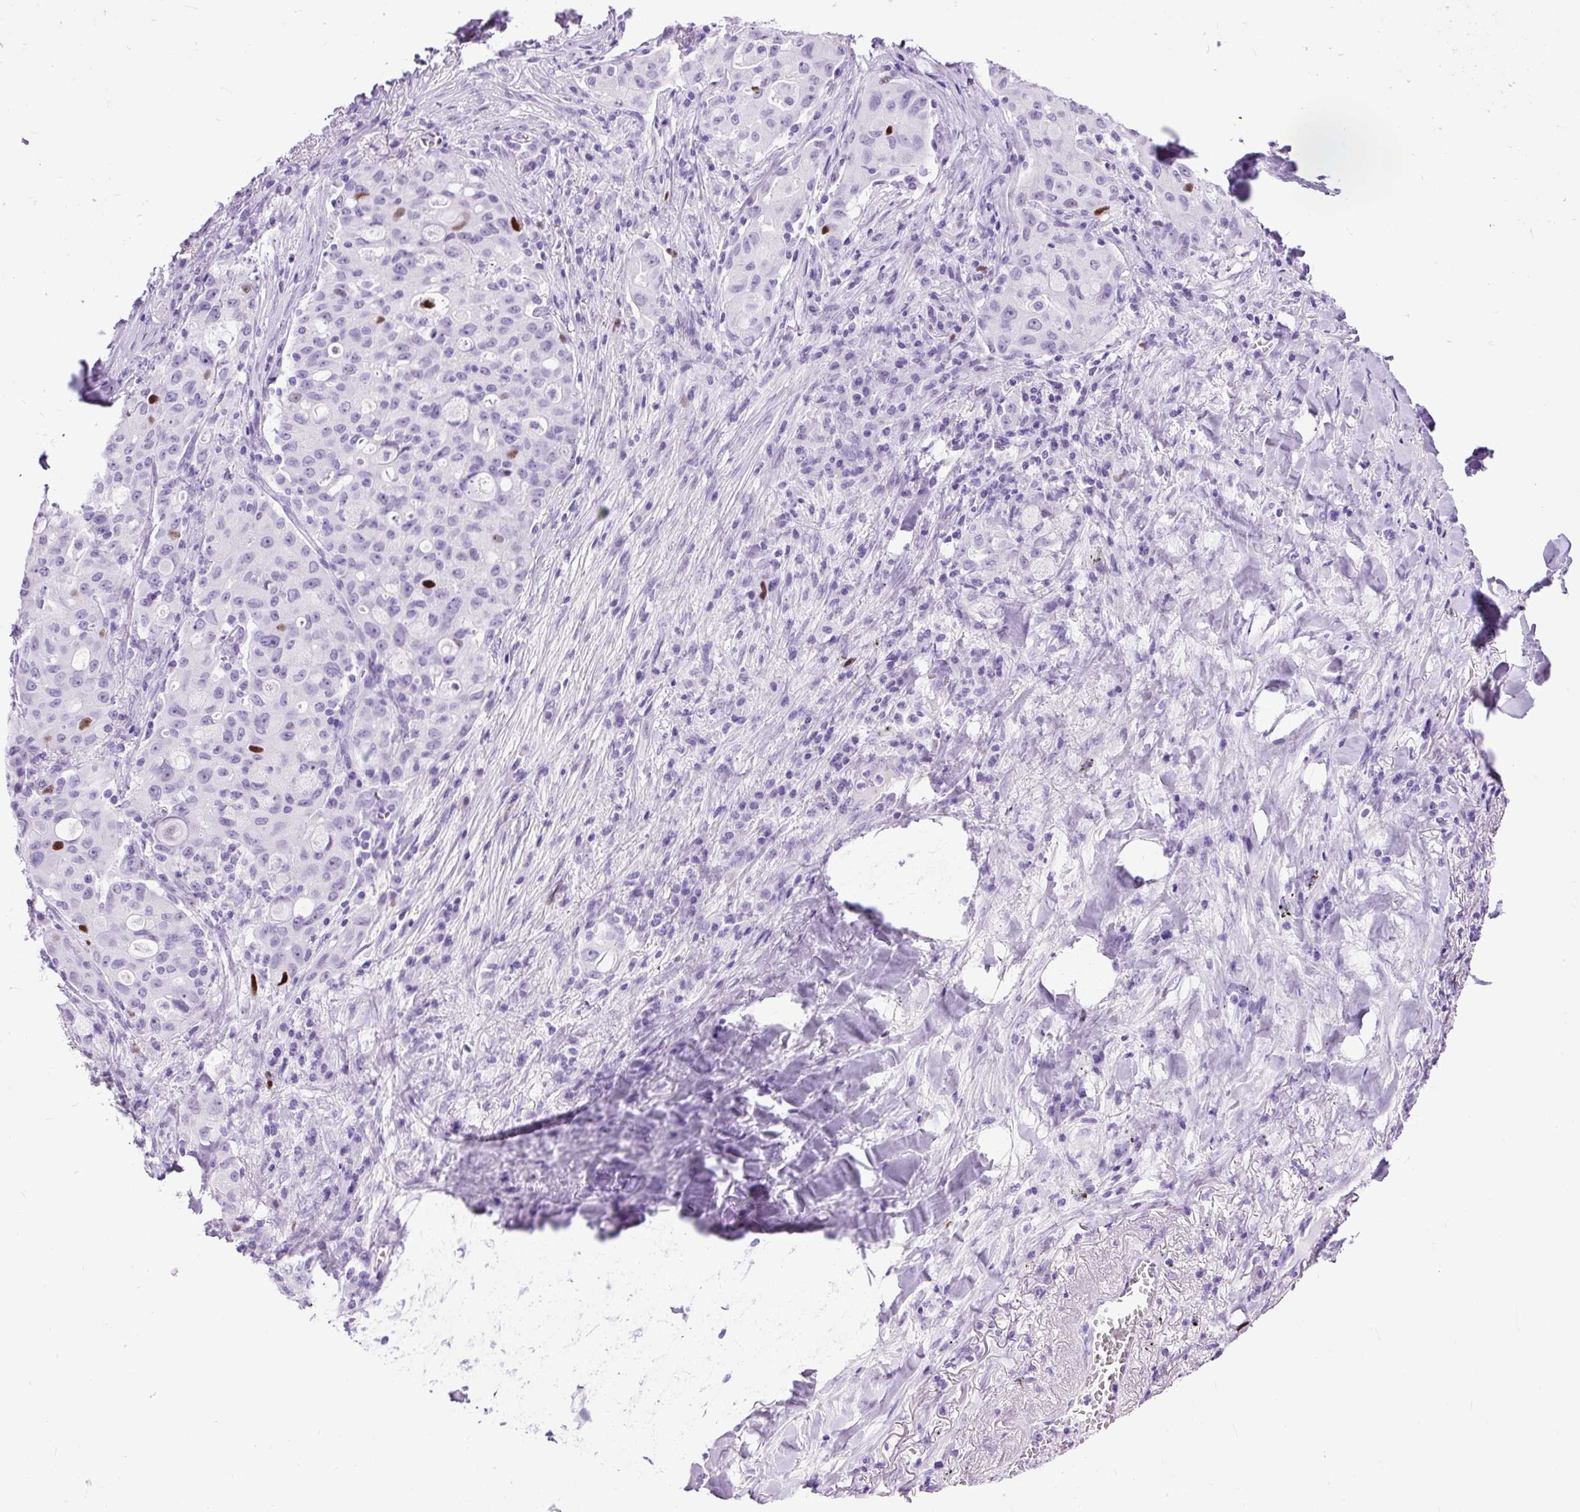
{"staining": {"intensity": "strong", "quantity": "<25%", "location": "nuclear"}, "tissue": "lung cancer", "cell_type": "Tumor cells", "image_type": "cancer", "snomed": [{"axis": "morphology", "description": "Adenocarcinoma, NOS"}, {"axis": "topography", "description": "Lung"}], "caption": "An immunohistochemistry micrograph of tumor tissue is shown. Protein staining in brown shows strong nuclear positivity in lung cancer within tumor cells.", "gene": "RACGAP1", "patient": {"sex": "female", "age": 44}}